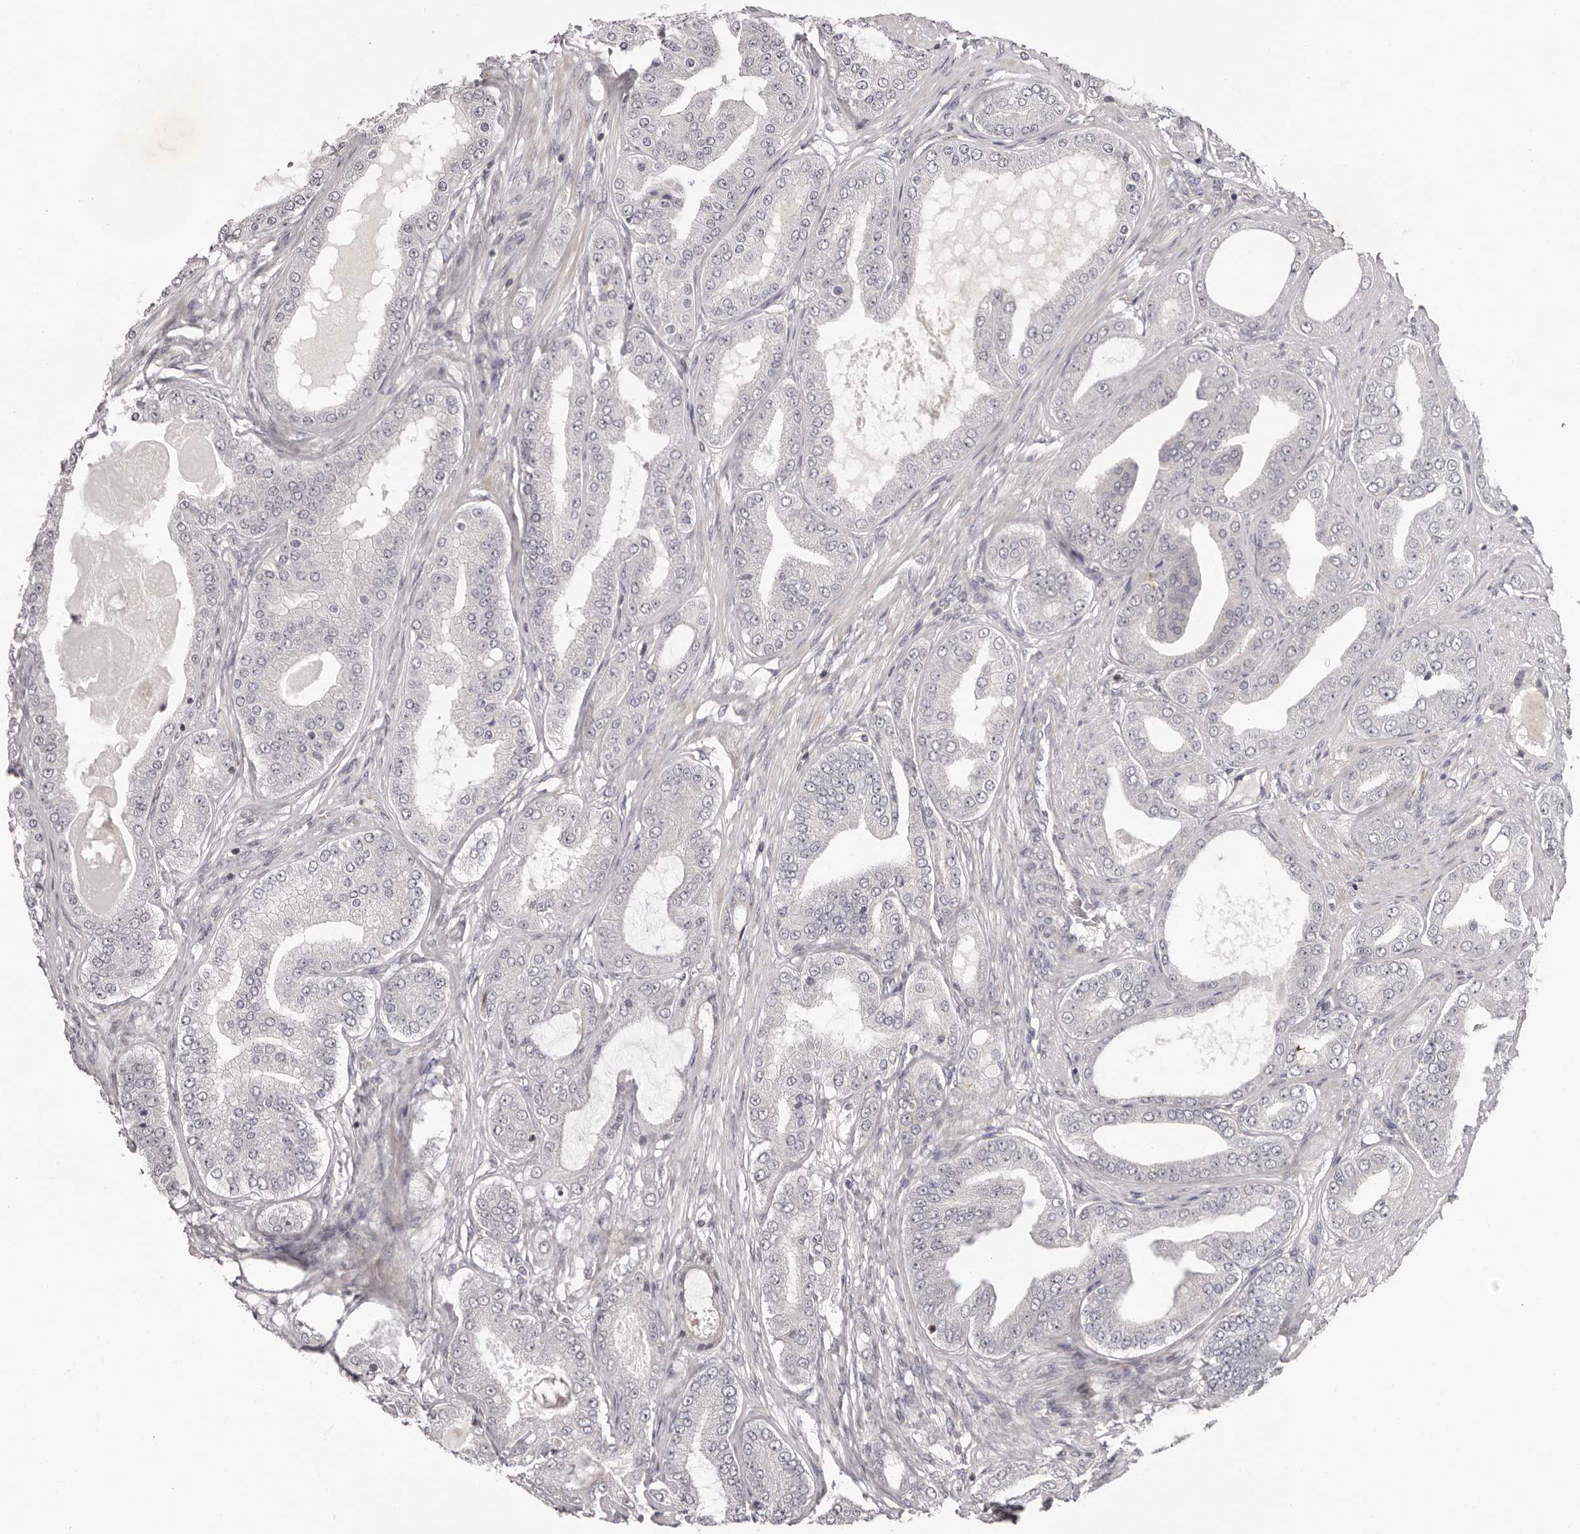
{"staining": {"intensity": "negative", "quantity": "none", "location": "none"}, "tissue": "prostate cancer", "cell_type": "Tumor cells", "image_type": "cancer", "snomed": [{"axis": "morphology", "description": "Adenocarcinoma, High grade"}, {"axis": "topography", "description": "Prostate"}], "caption": "There is no significant positivity in tumor cells of prostate cancer (high-grade adenocarcinoma). (Immunohistochemistry (ihc), brightfield microscopy, high magnification).", "gene": "ANKRD44", "patient": {"sex": "male", "age": 60}}